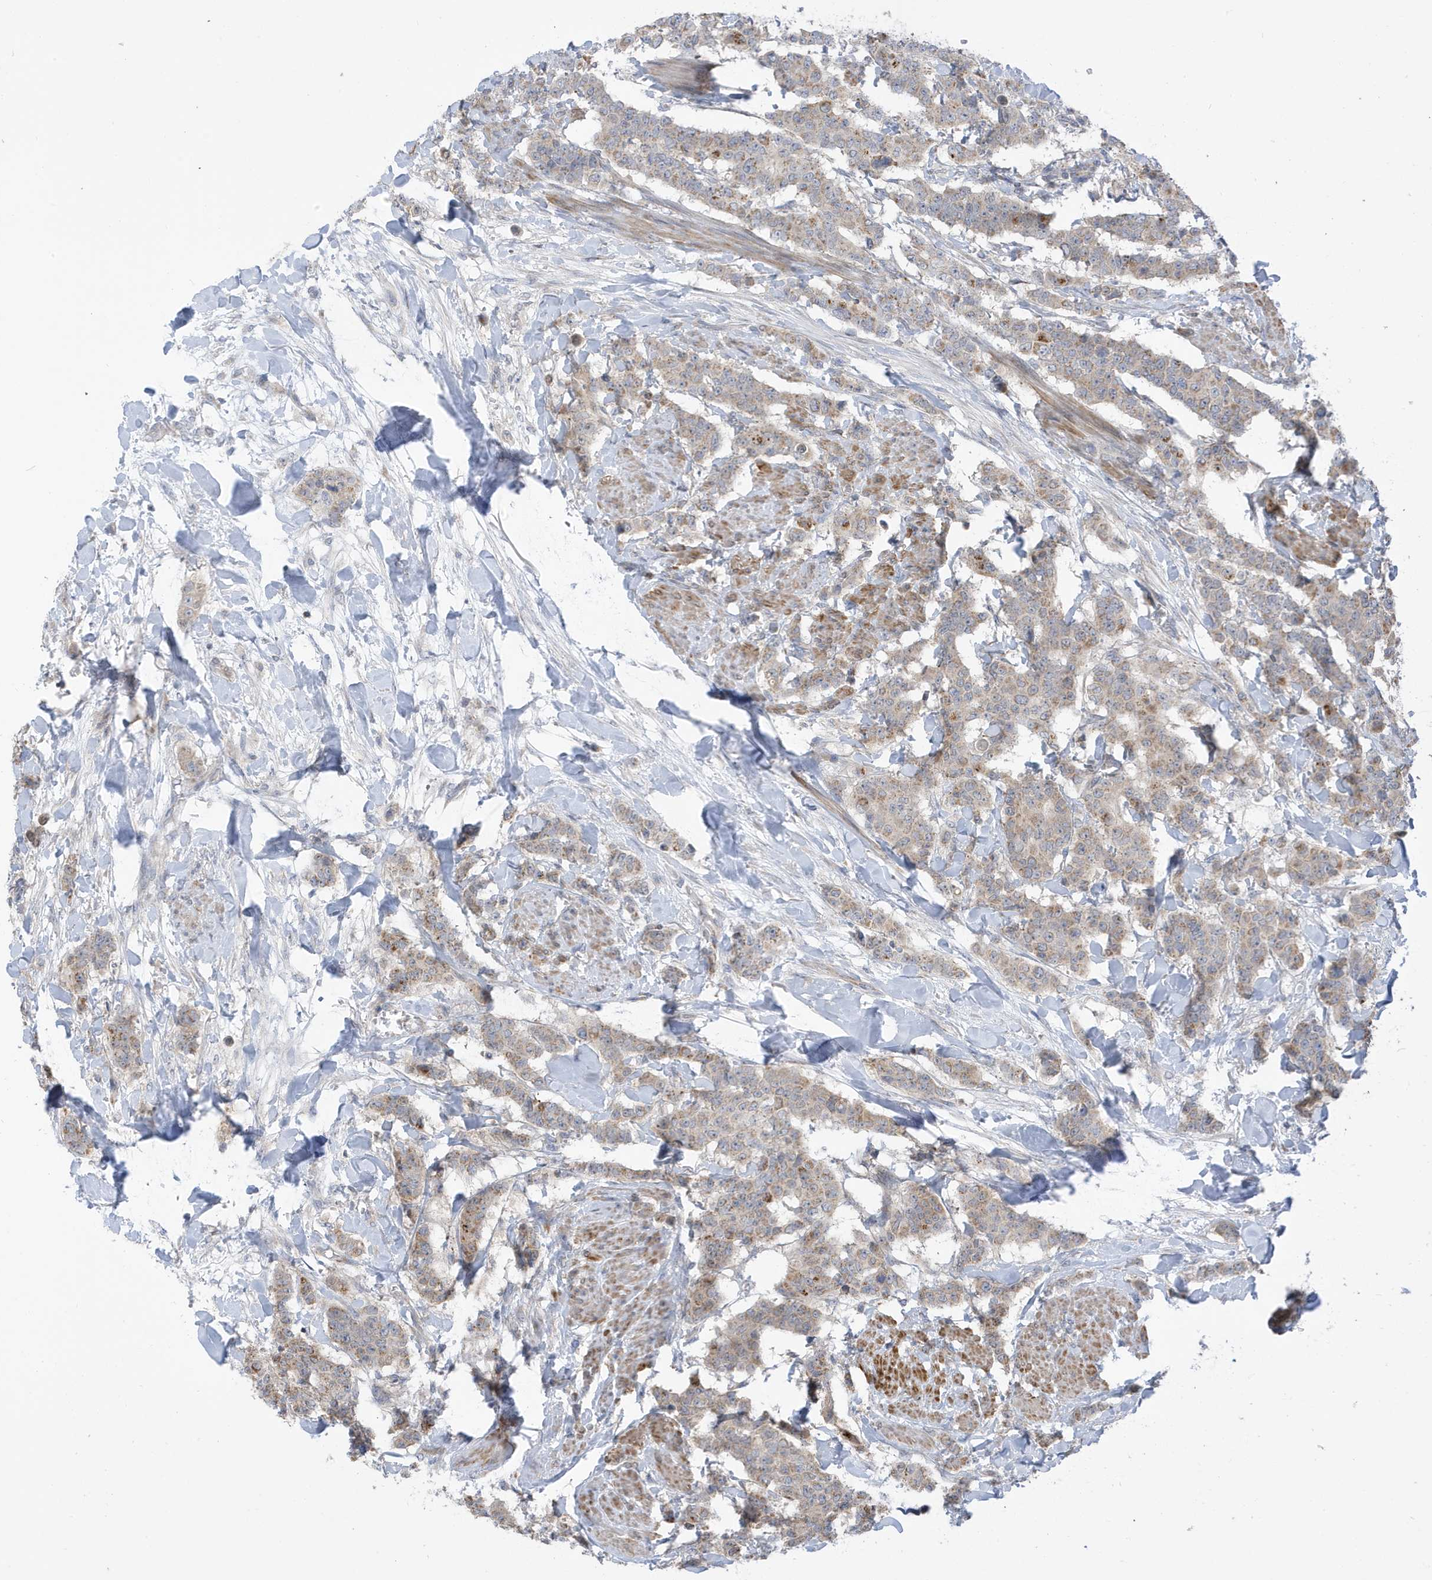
{"staining": {"intensity": "weak", "quantity": ">75%", "location": "cytoplasmic/membranous"}, "tissue": "breast cancer", "cell_type": "Tumor cells", "image_type": "cancer", "snomed": [{"axis": "morphology", "description": "Duct carcinoma"}, {"axis": "topography", "description": "Breast"}], "caption": "Immunohistochemistry (IHC) histopathology image of breast infiltrating ductal carcinoma stained for a protein (brown), which shows low levels of weak cytoplasmic/membranous expression in approximately >75% of tumor cells.", "gene": "ATP13A5", "patient": {"sex": "female", "age": 40}}